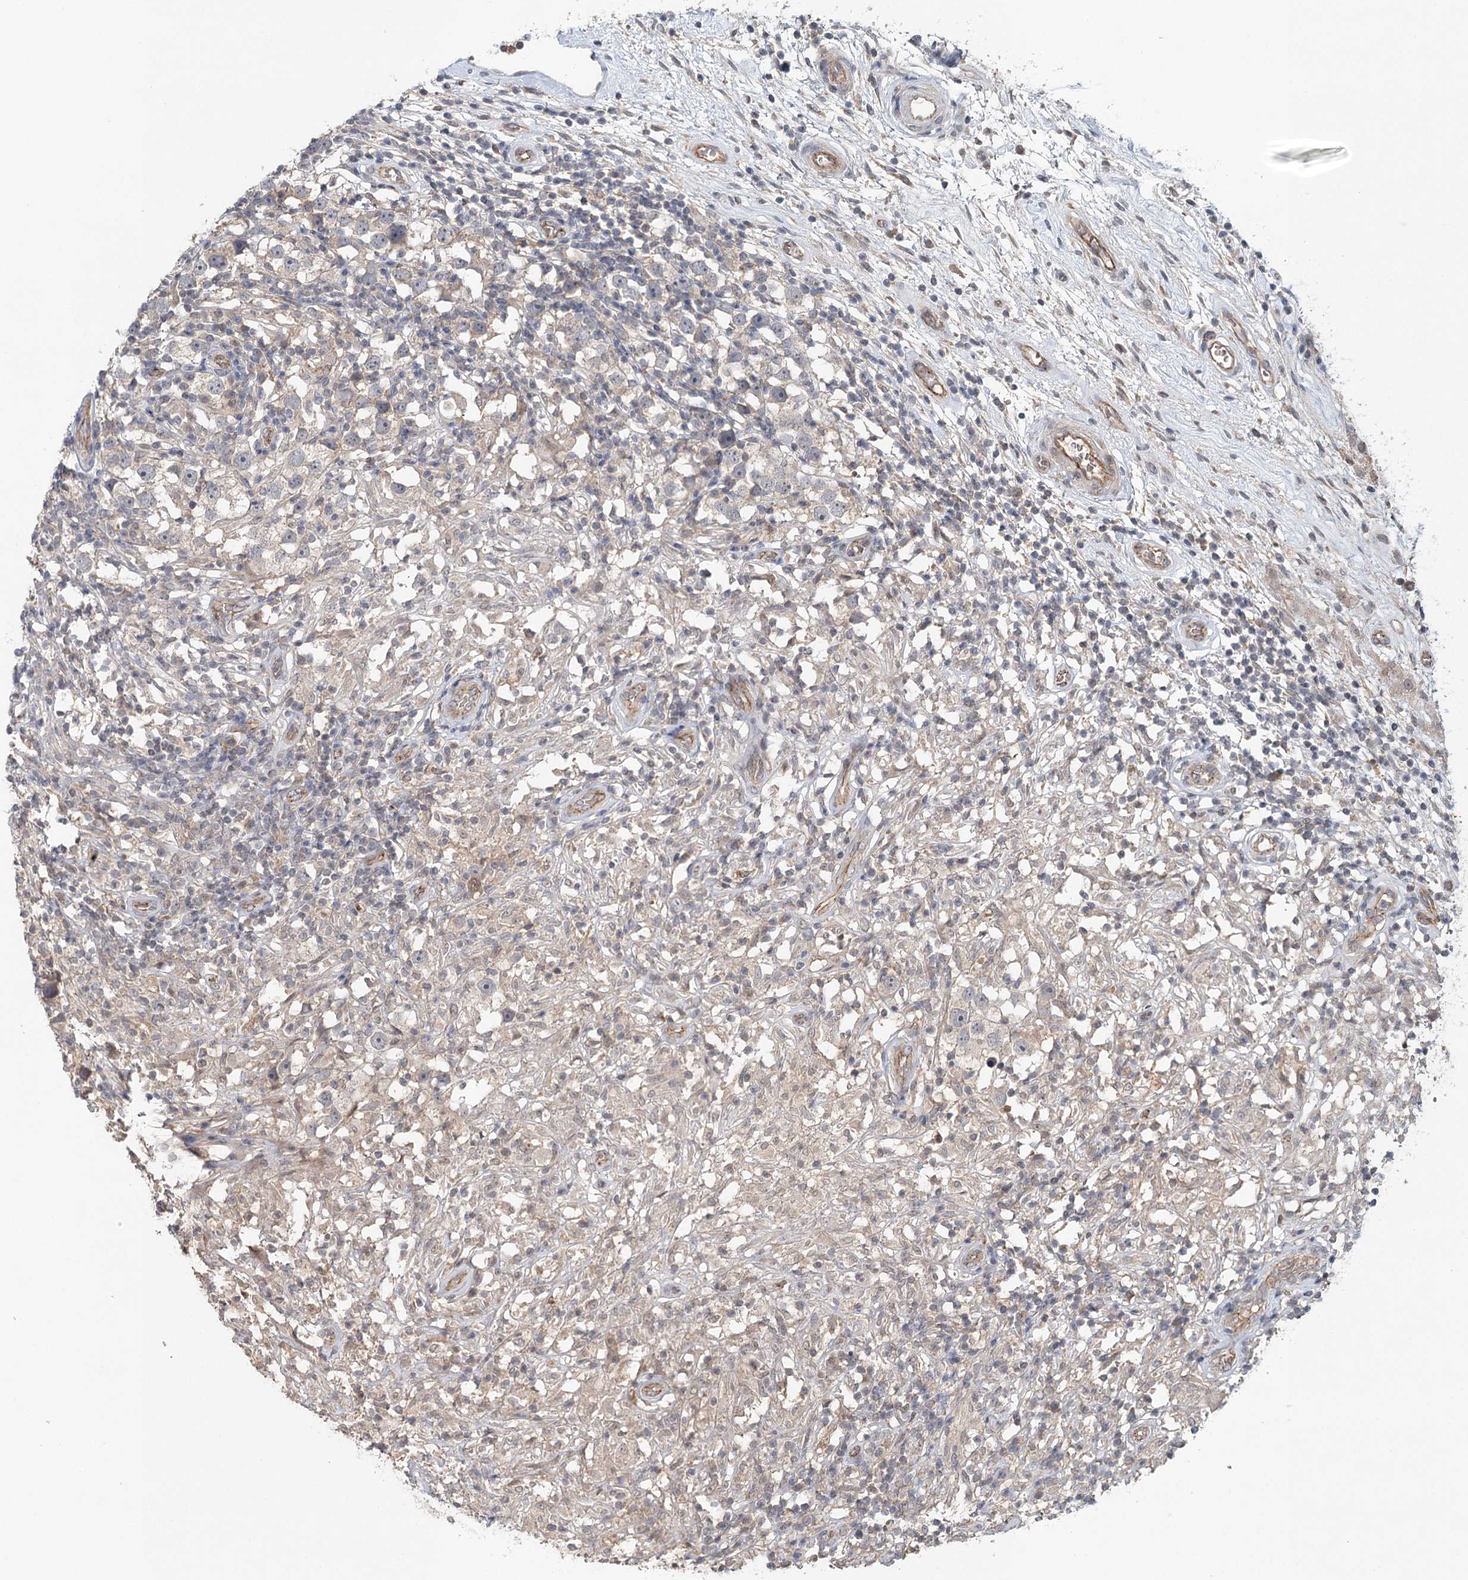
{"staining": {"intensity": "weak", "quantity": "<25%", "location": "cytoplasmic/membranous"}, "tissue": "testis cancer", "cell_type": "Tumor cells", "image_type": "cancer", "snomed": [{"axis": "morphology", "description": "Seminoma, NOS"}, {"axis": "topography", "description": "Testis"}], "caption": "Testis cancer stained for a protein using immunohistochemistry shows no positivity tumor cells.", "gene": "SYNPO", "patient": {"sex": "male", "age": 49}}